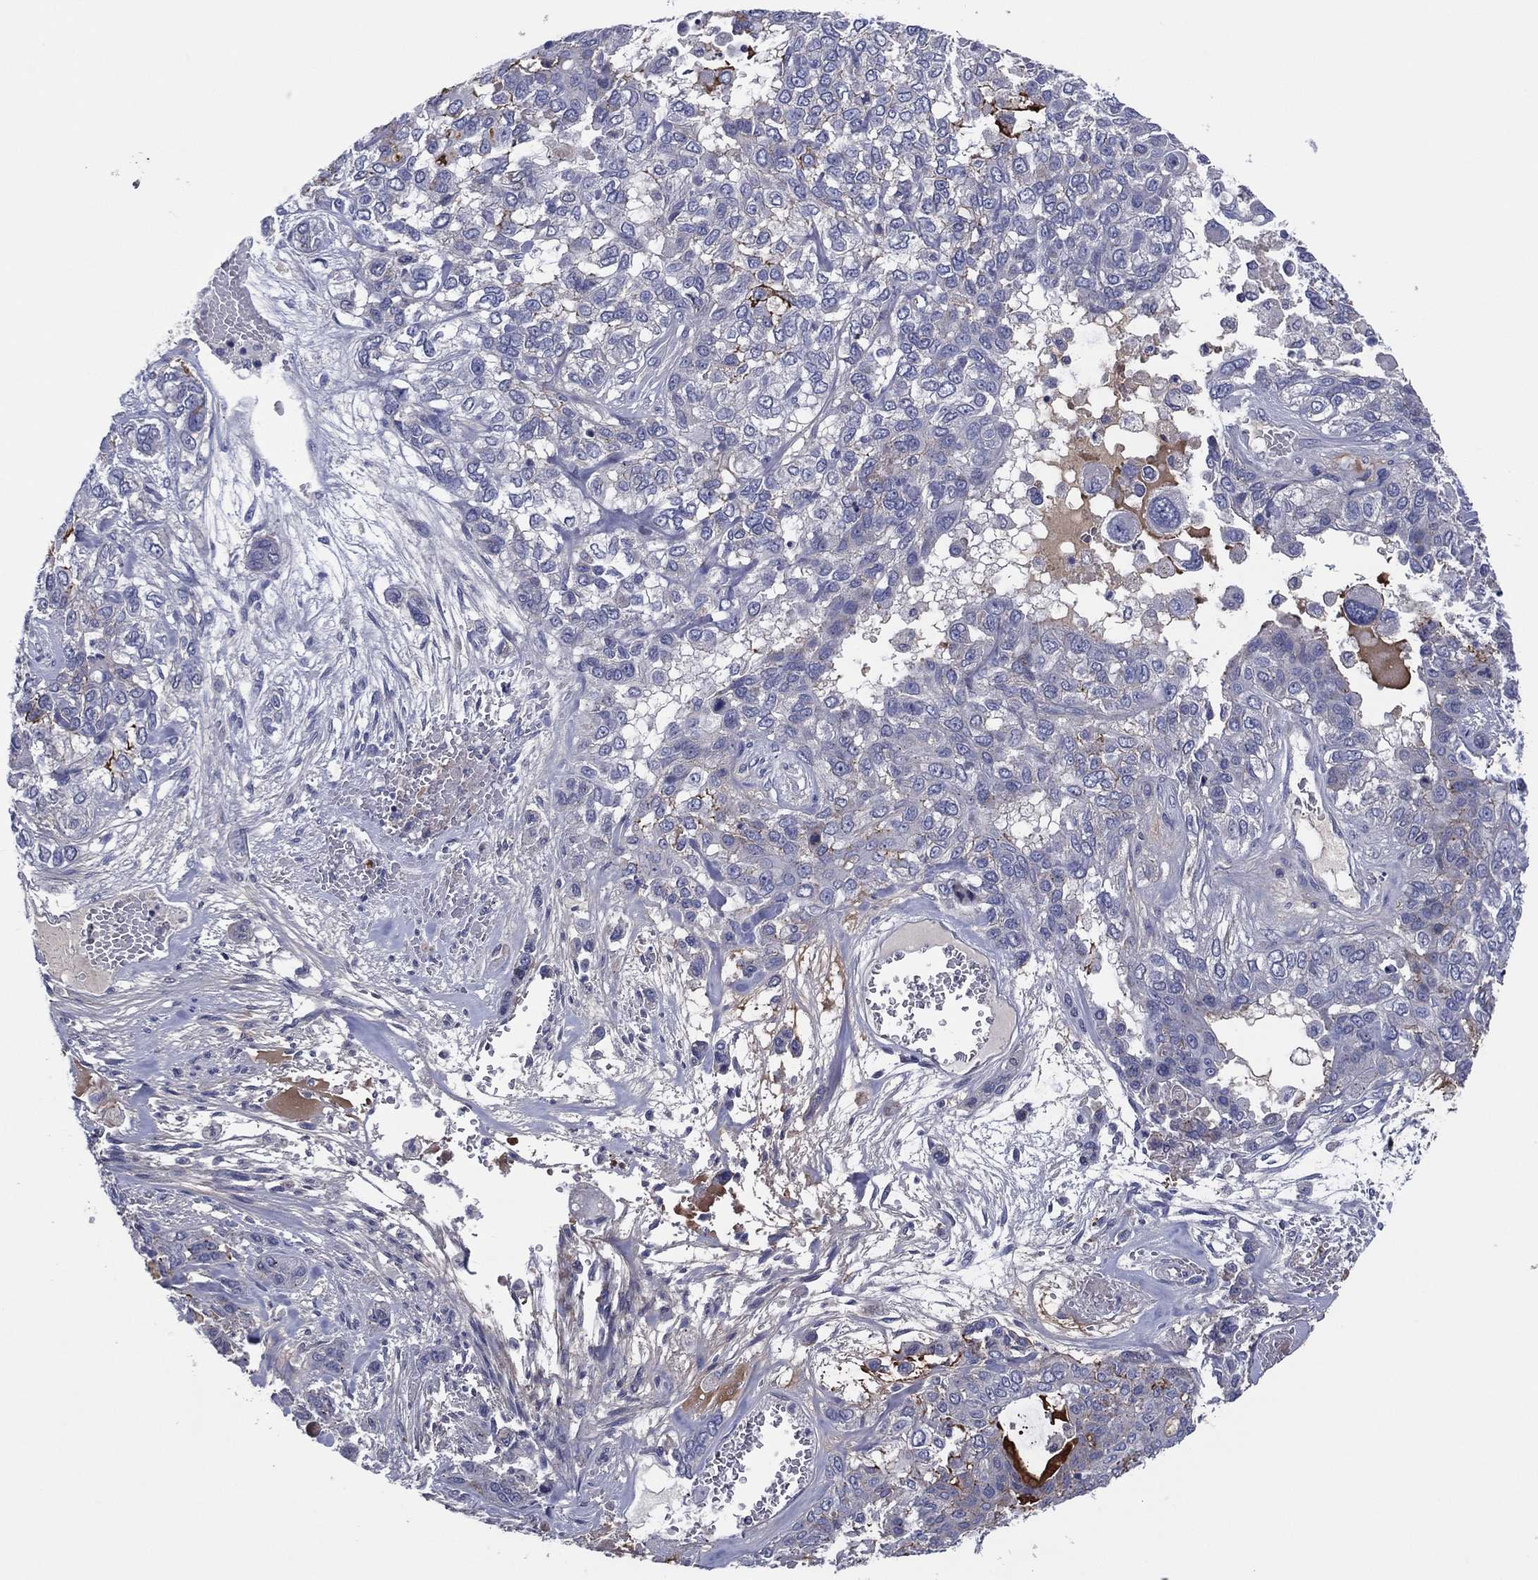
{"staining": {"intensity": "negative", "quantity": "none", "location": "none"}, "tissue": "lung cancer", "cell_type": "Tumor cells", "image_type": "cancer", "snomed": [{"axis": "morphology", "description": "Squamous cell carcinoma, NOS"}, {"axis": "topography", "description": "Lung"}], "caption": "Lung squamous cell carcinoma was stained to show a protein in brown. There is no significant expression in tumor cells.", "gene": "TRIM31", "patient": {"sex": "female", "age": 70}}